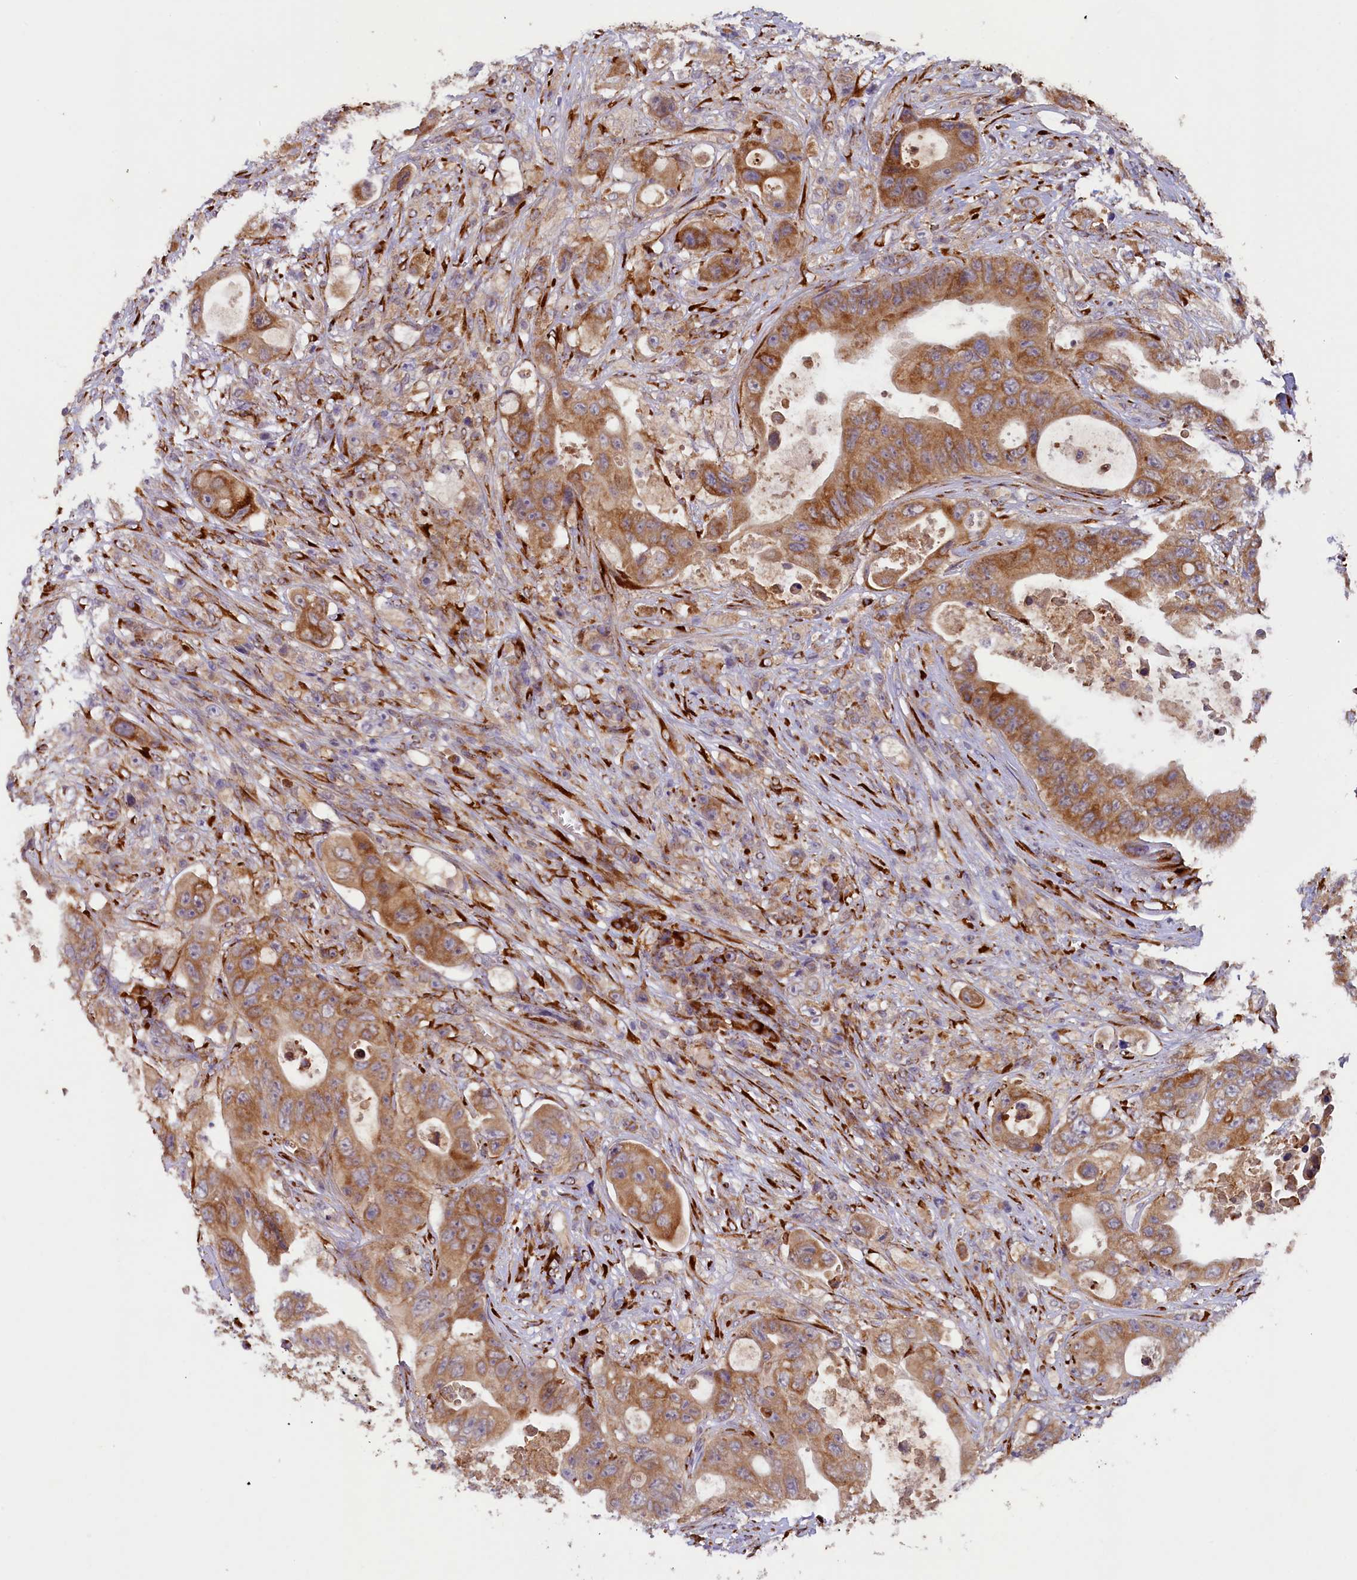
{"staining": {"intensity": "moderate", "quantity": ">75%", "location": "cytoplasmic/membranous"}, "tissue": "colorectal cancer", "cell_type": "Tumor cells", "image_type": "cancer", "snomed": [{"axis": "morphology", "description": "Adenocarcinoma, NOS"}, {"axis": "topography", "description": "Colon"}], "caption": "Protein expression analysis of colorectal cancer (adenocarcinoma) shows moderate cytoplasmic/membranous positivity in about >75% of tumor cells.", "gene": "SSC5D", "patient": {"sex": "female", "age": 46}}